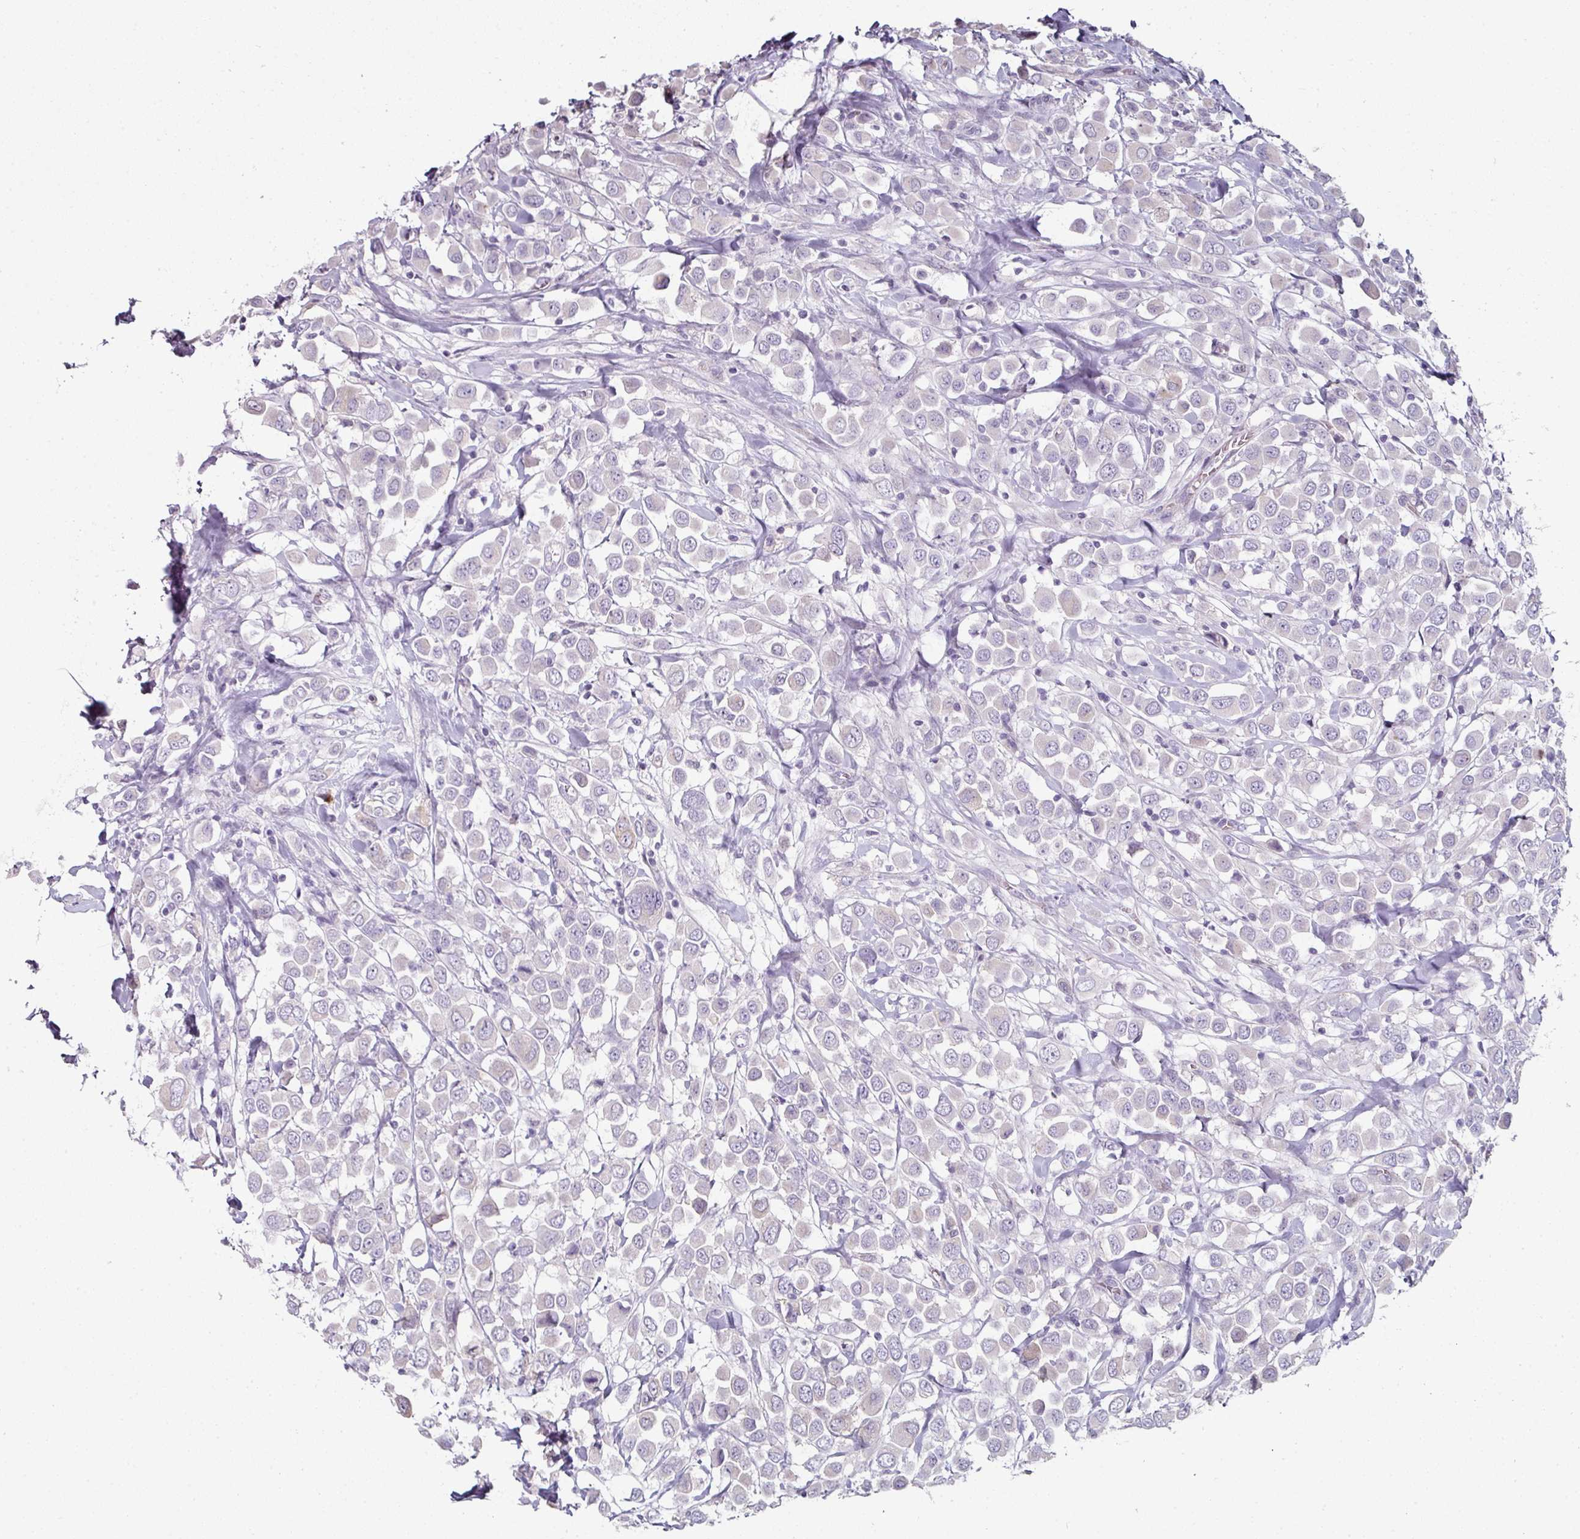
{"staining": {"intensity": "negative", "quantity": "none", "location": "none"}, "tissue": "breast cancer", "cell_type": "Tumor cells", "image_type": "cancer", "snomed": [{"axis": "morphology", "description": "Duct carcinoma"}, {"axis": "topography", "description": "Breast"}], "caption": "Breast infiltrating ductal carcinoma stained for a protein using immunohistochemistry shows no positivity tumor cells.", "gene": "C19orf33", "patient": {"sex": "female", "age": 61}}